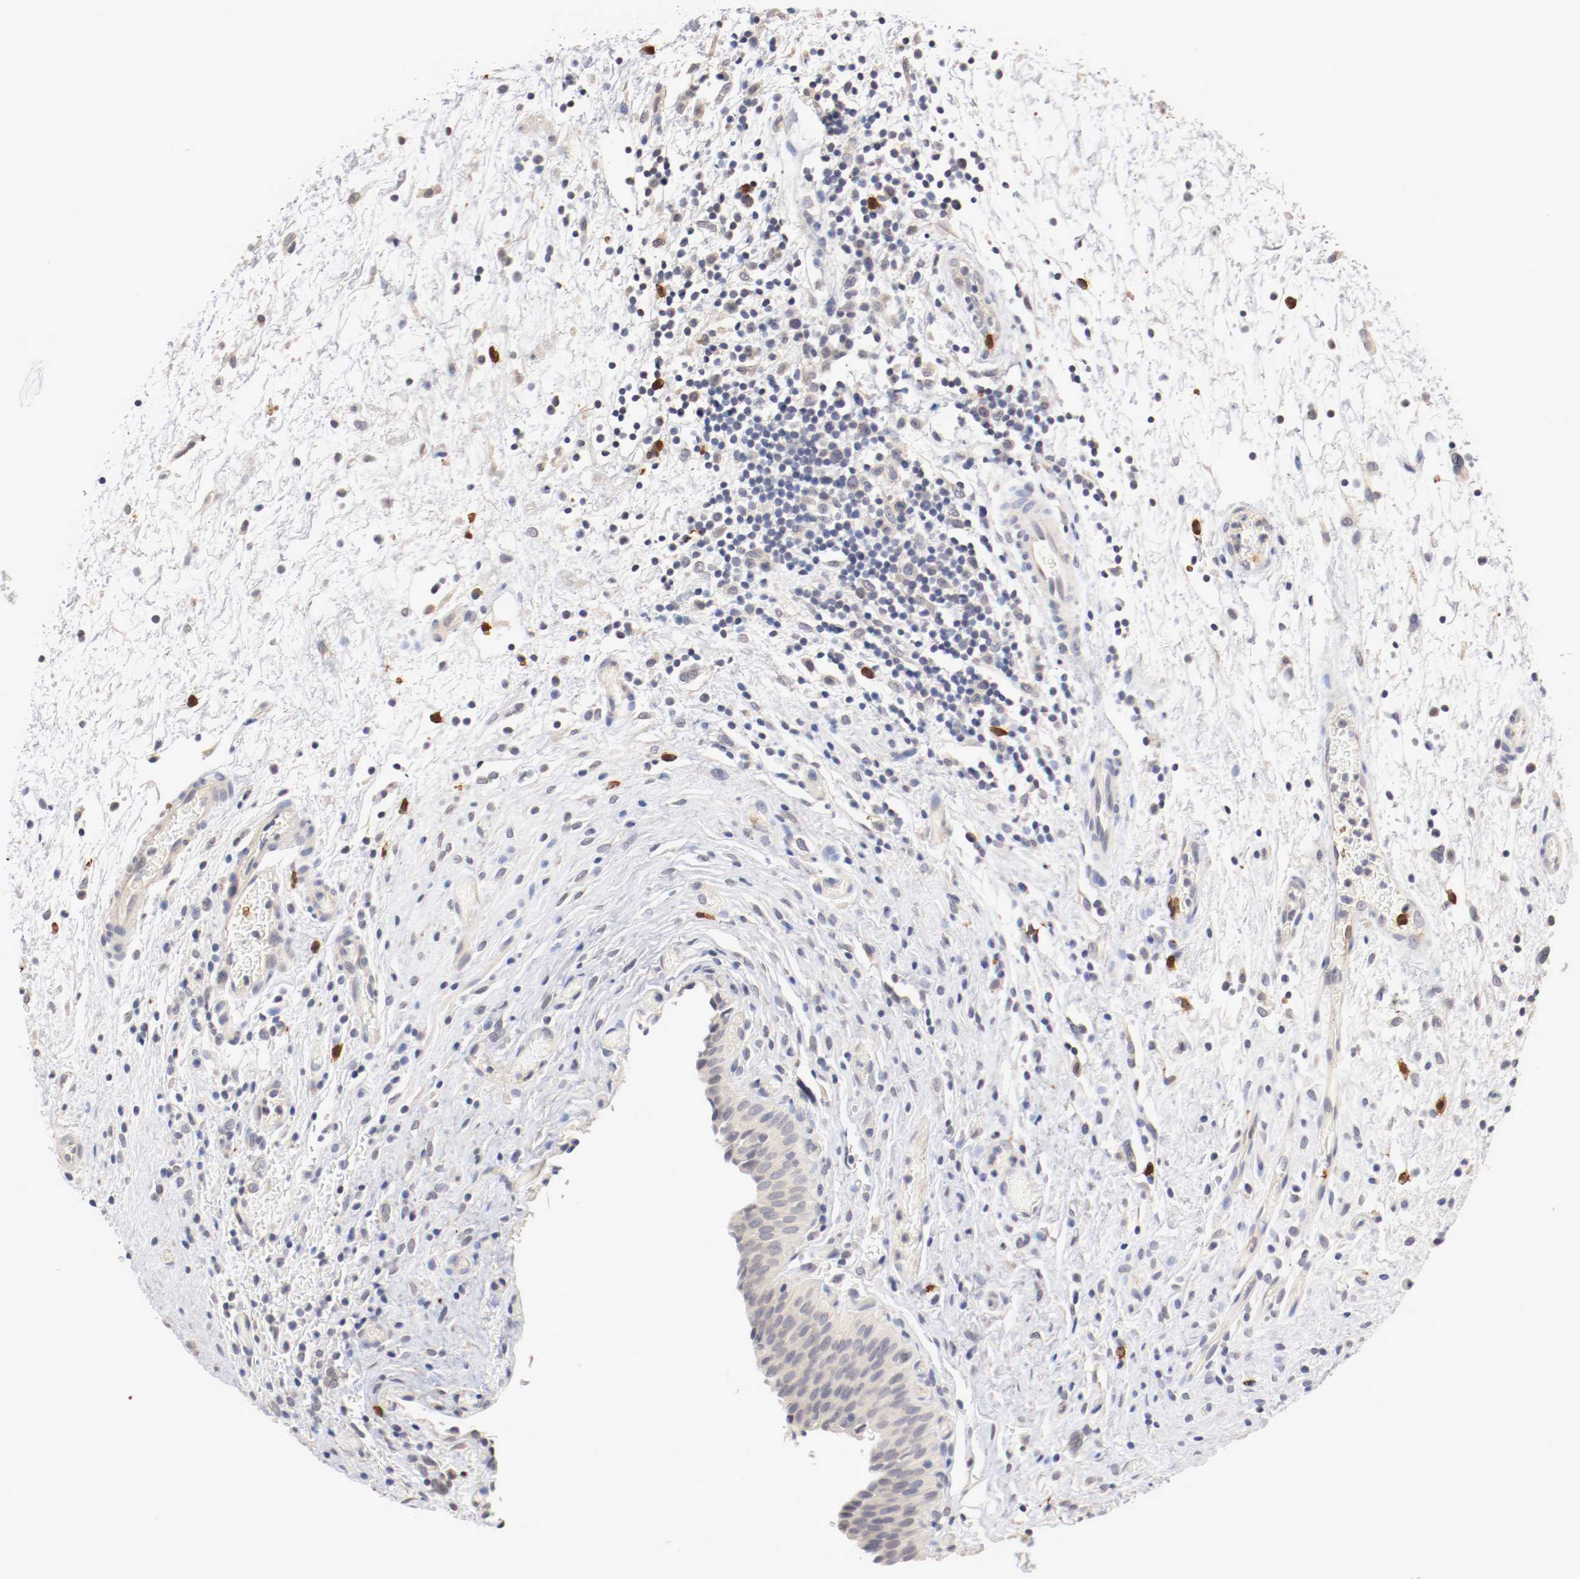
{"staining": {"intensity": "negative", "quantity": "none", "location": "none"}, "tissue": "urinary bladder", "cell_type": "Urothelial cells", "image_type": "normal", "snomed": [{"axis": "morphology", "description": "Normal tissue, NOS"}, {"axis": "topography", "description": "Urinary bladder"}], "caption": "Urinary bladder was stained to show a protein in brown. There is no significant positivity in urothelial cells. (Stains: DAB (3,3'-diaminobenzidine) IHC with hematoxylin counter stain, Microscopy: brightfield microscopy at high magnification).", "gene": "CEBPE", "patient": {"sex": "male", "age": 51}}